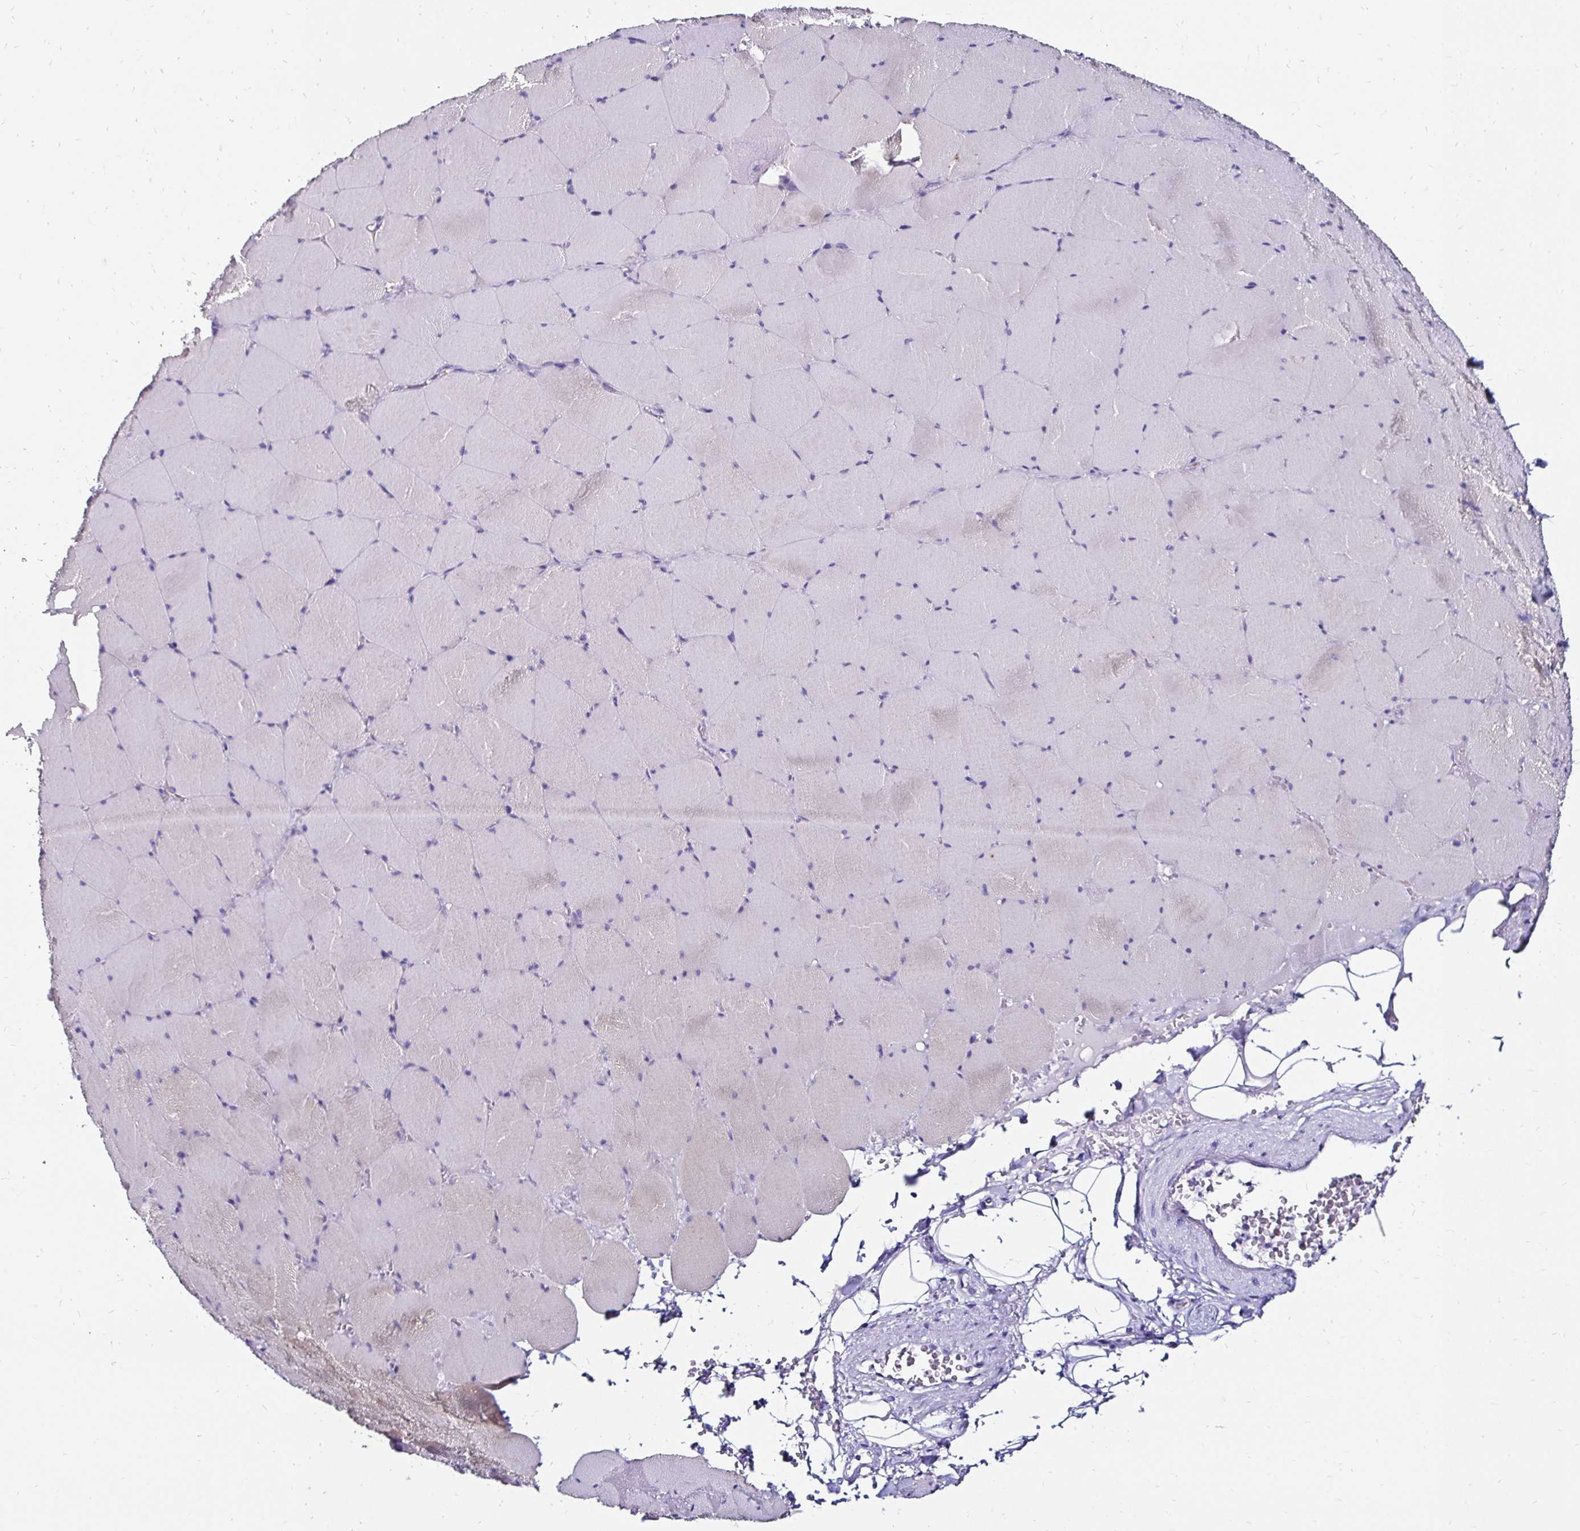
{"staining": {"intensity": "weak", "quantity": "<25%", "location": "cytoplasmic/membranous"}, "tissue": "skeletal muscle", "cell_type": "Myocytes", "image_type": "normal", "snomed": [{"axis": "morphology", "description": "Normal tissue, NOS"}, {"axis": "topography", "description": "Skeletal muscle"}, {"axis": "topography", "description": "Head-Neck"}], "caption": "Micrograph shows no significant protein expression in myocytes of normal skeletal muscle.", "gene": "KCNT1", "patient": {"sex": "male", "age": 66}}